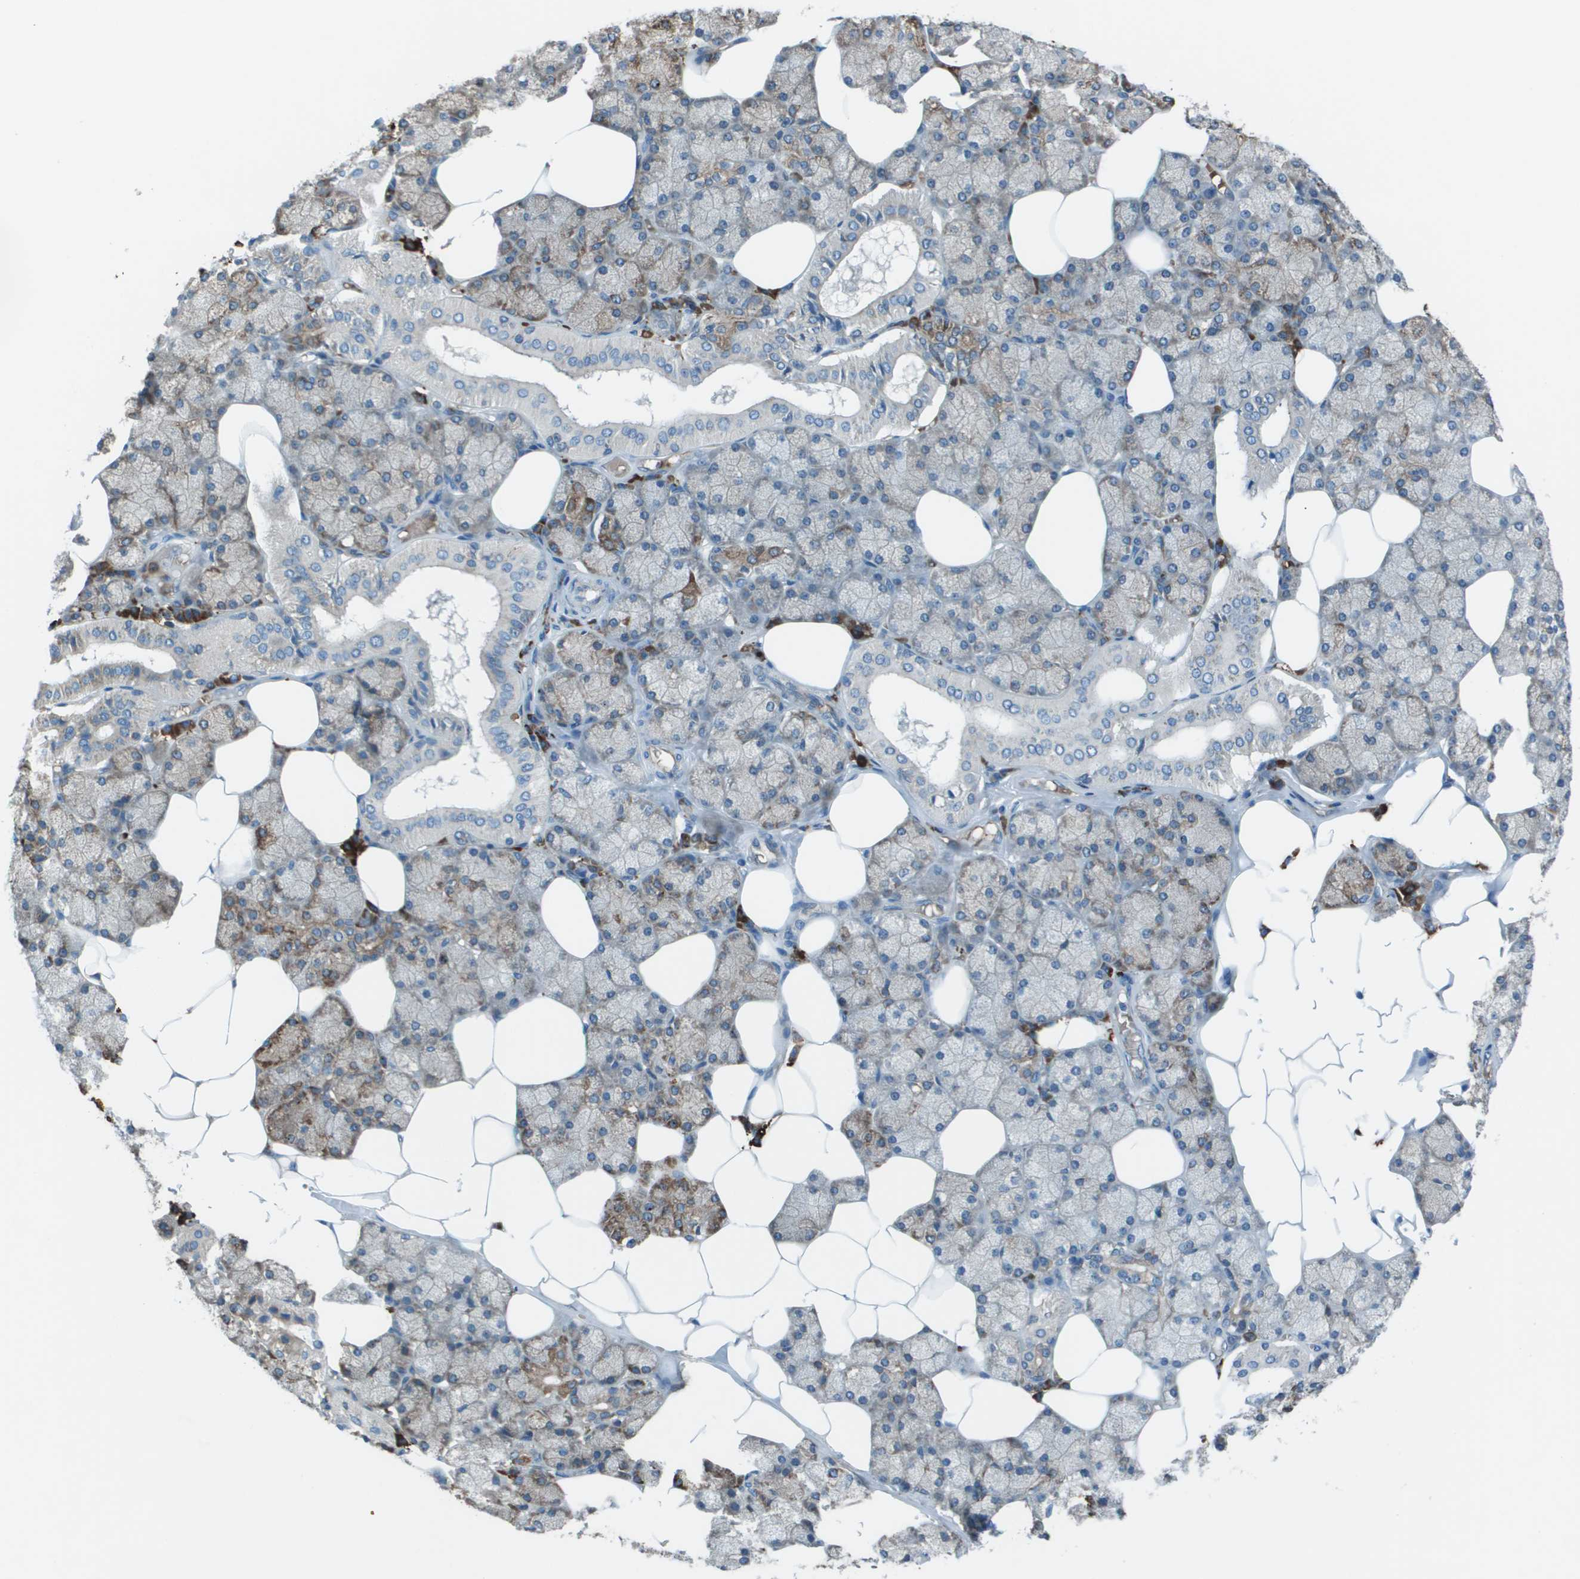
{"staining": {"intensity": "moderate", "quantity": "25%-75%", "location": "cytoplasmic/membranous"}, "tissue": "salivary gland", "cell_type": "Glandular cells", "image_type": "normal", "snomed": [{"axis": "morphology", "description": "Normal tissue, NOS"}, {"axis": "topography", "description": "Salivary gland"}], "caption": "Immunohistochemistry of unremarkable salivary gland shows medium levels of moderate cytoplasmic/membranous expression in about 25%-75% of glandular cells.", "gene": "UTS2", "patient": {"sex": "male", "age": 62}}